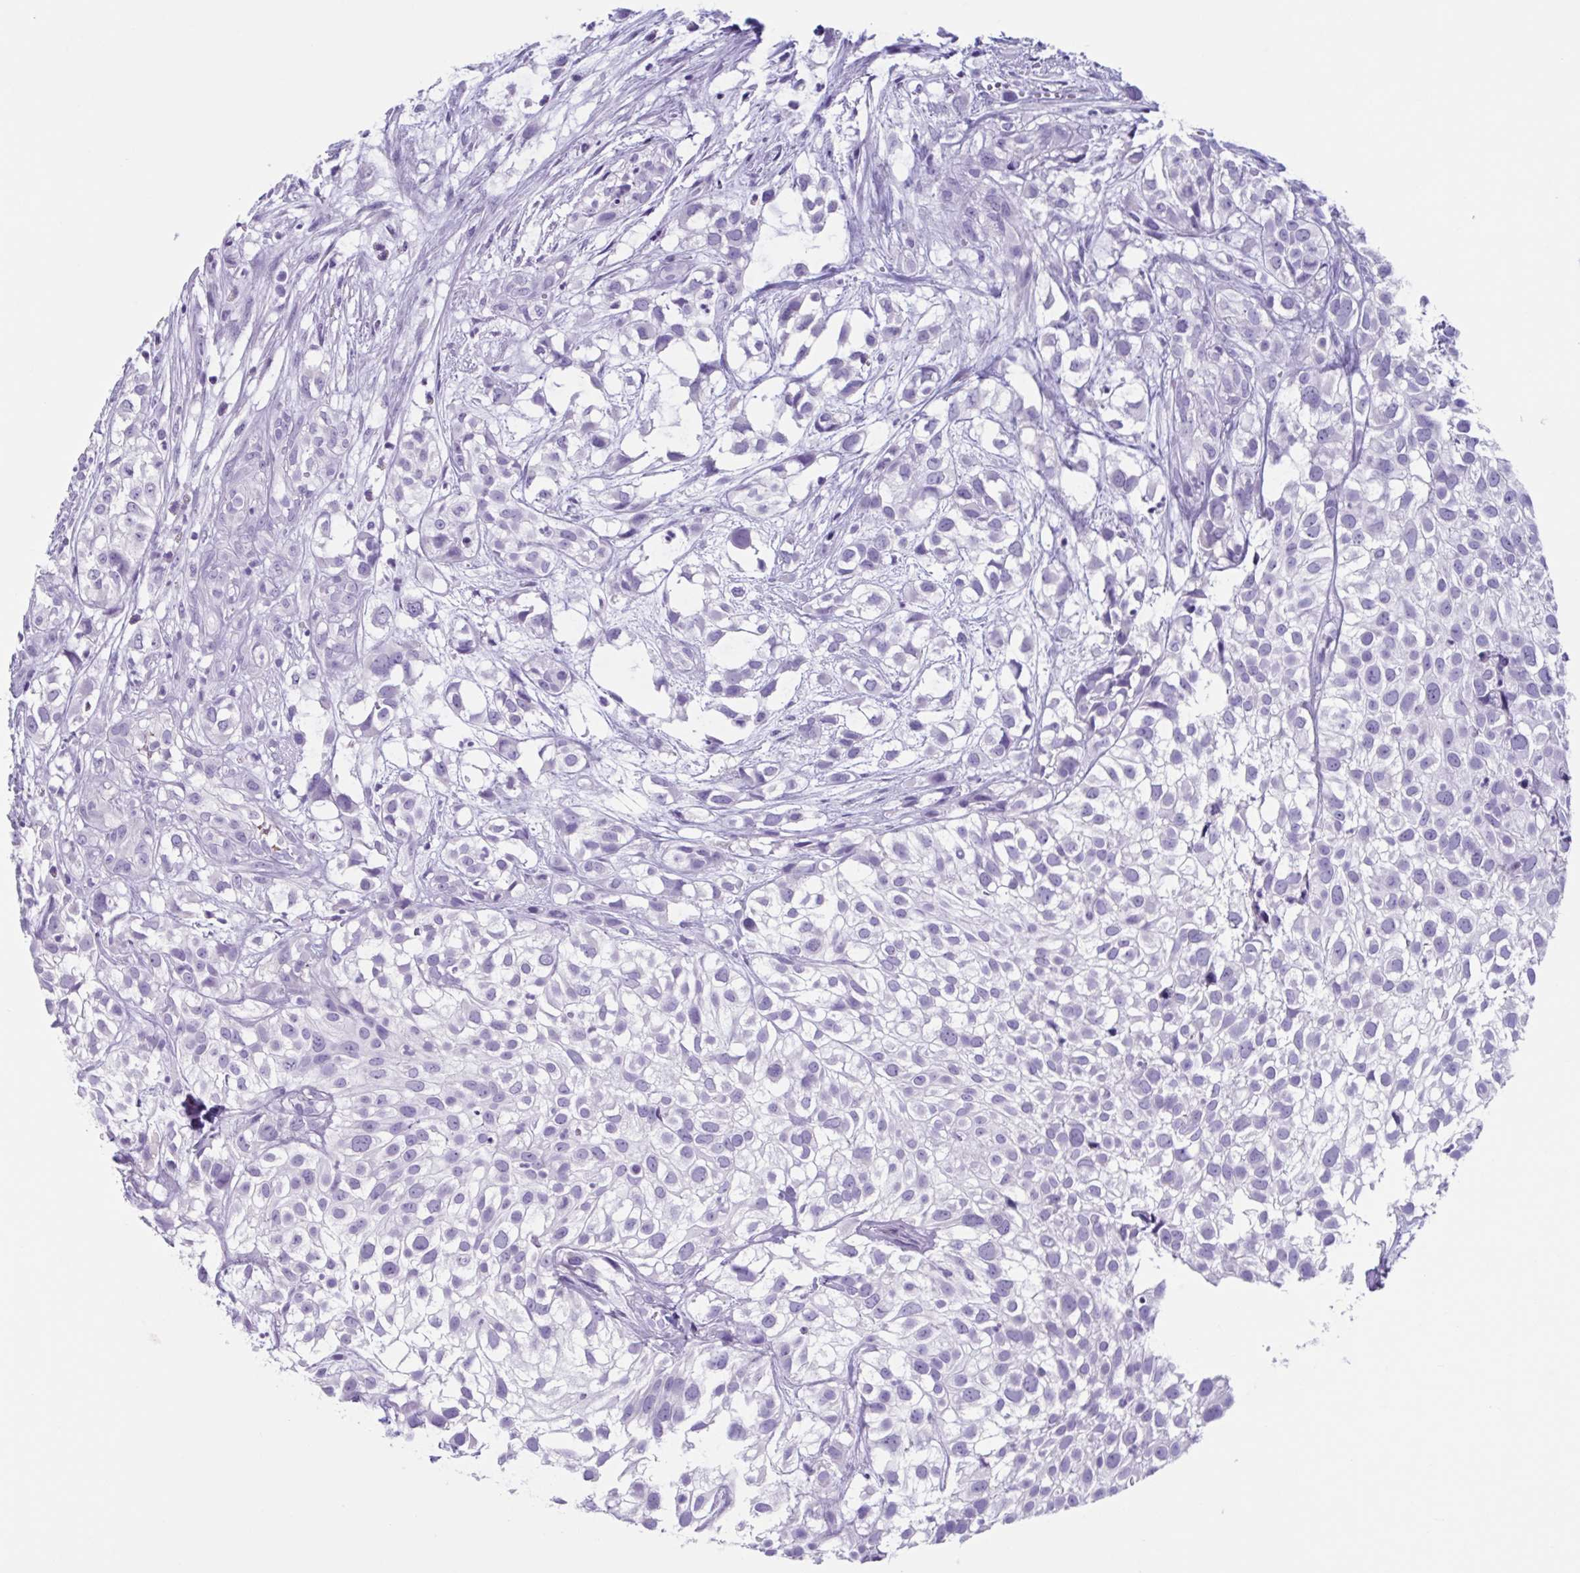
{"staining": {"intensity": "negative", "quantity": "none", "location": "none"}, "tissue": "urothelial cancer", "cell_type": "Tumor cells", "image_type": "cancer", "snomed": [{"axis": "morphology", "description": "Urothelial carcinoma, High grade"}, {"axis": "topography", "description": "Urinary bladder"}], "caption": "Photomicrograph shows no protein positivity in tumor cells of urothelial carcinoma (high-grade) tissue.", "gene": "USP35", "patient": {"sex": "male", "age": 56}}